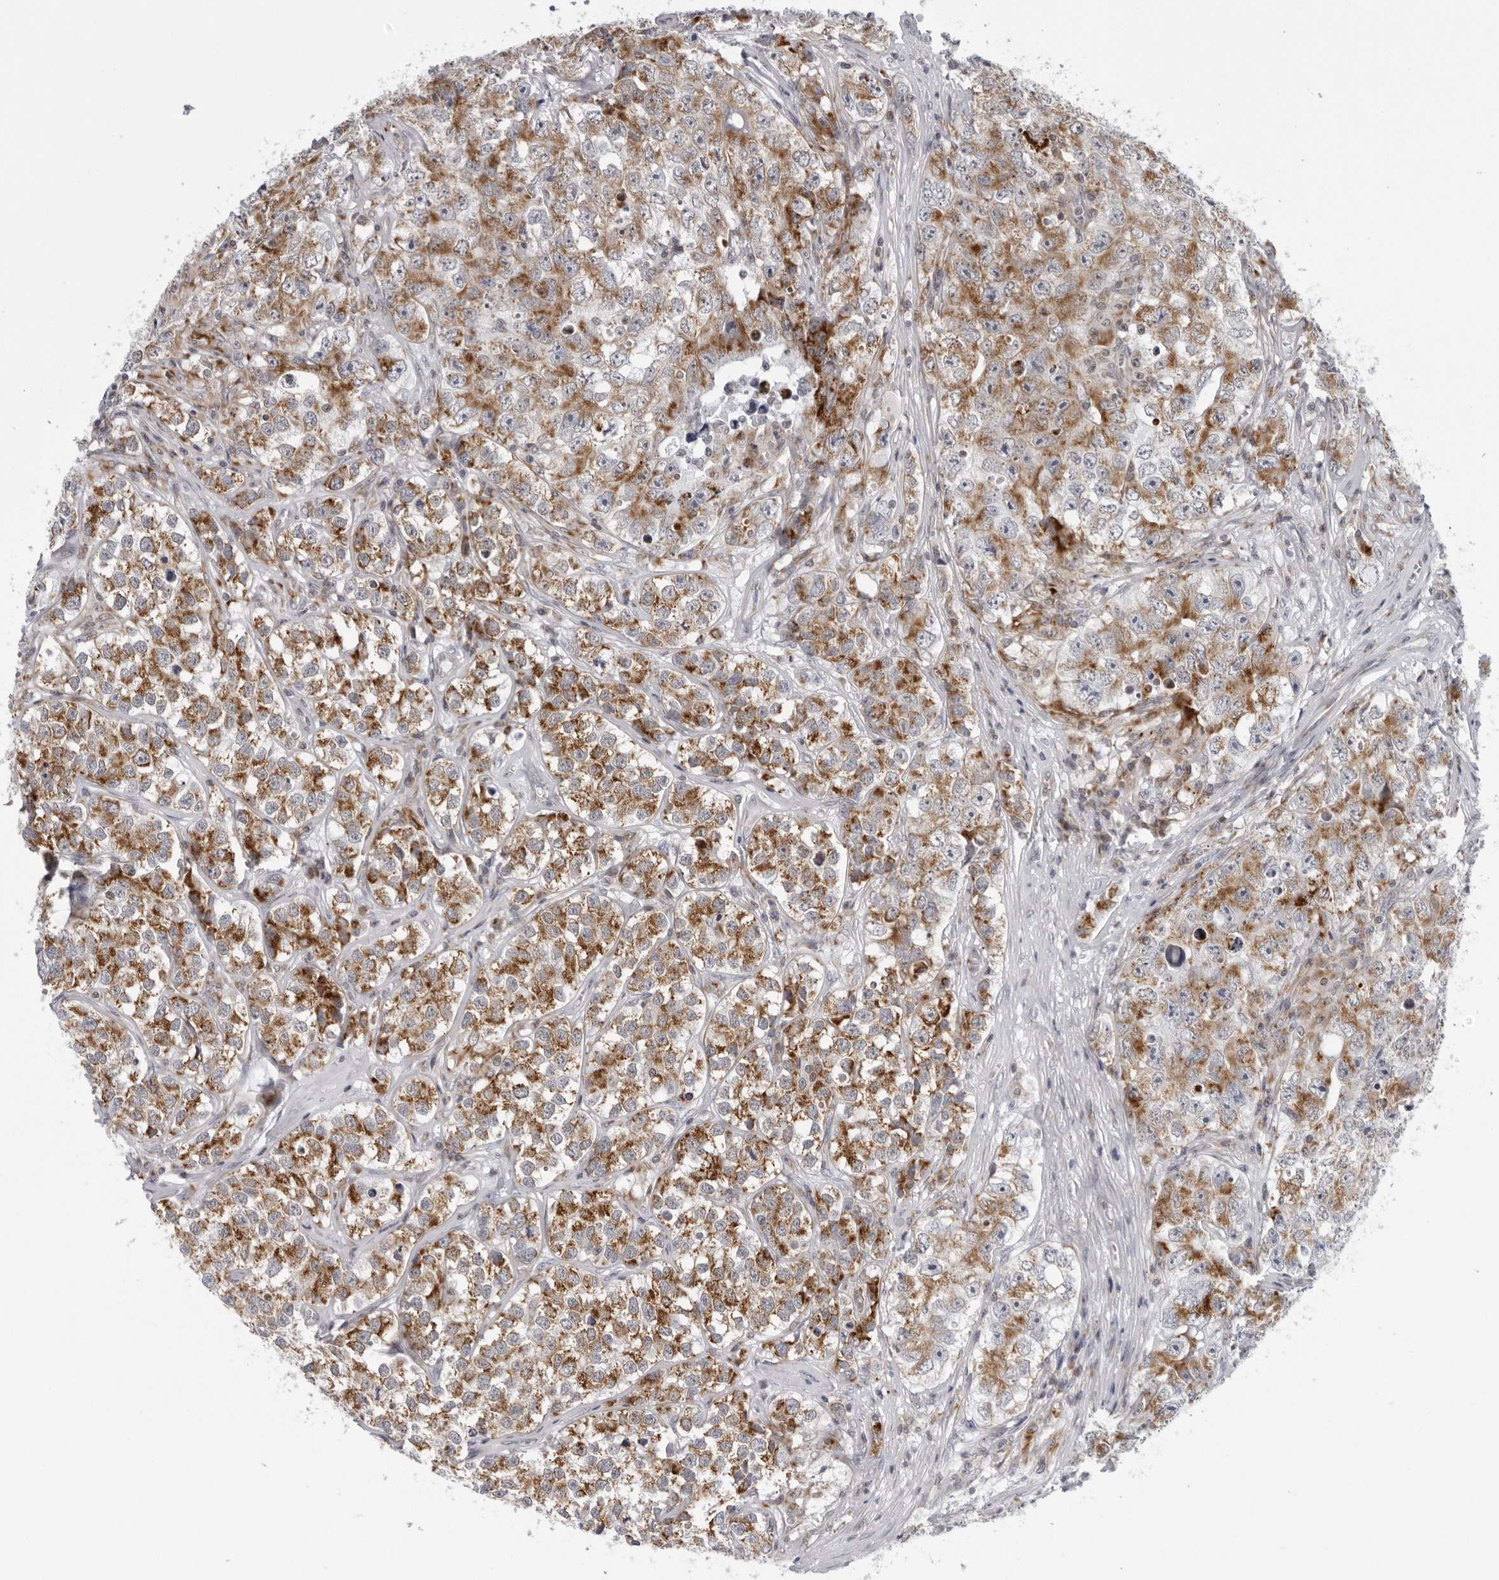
{"staining": {"intensity": "moderate", "quantity": ">75%", "location": "cytoplasmic/membranous"}, "tissue": "testis cancer", "cell_type": "Tumor cells", "image_type": "cancer", "snomed": [{"axis": "morphology", "description": "Seminoma, NOS"}, {"axis": "morphology", "description": "Carcinoma, Embryonal, NOS"}, {"axis": "topography", "description": "Testis"}], "caption": "This is an image of IHC staining of testis cancer, which shows moderate positivity in the cytoplasmic/membranous of tumor cells.", "gene": "CPT2", "patient": {"sex": "male", "age": 43}}